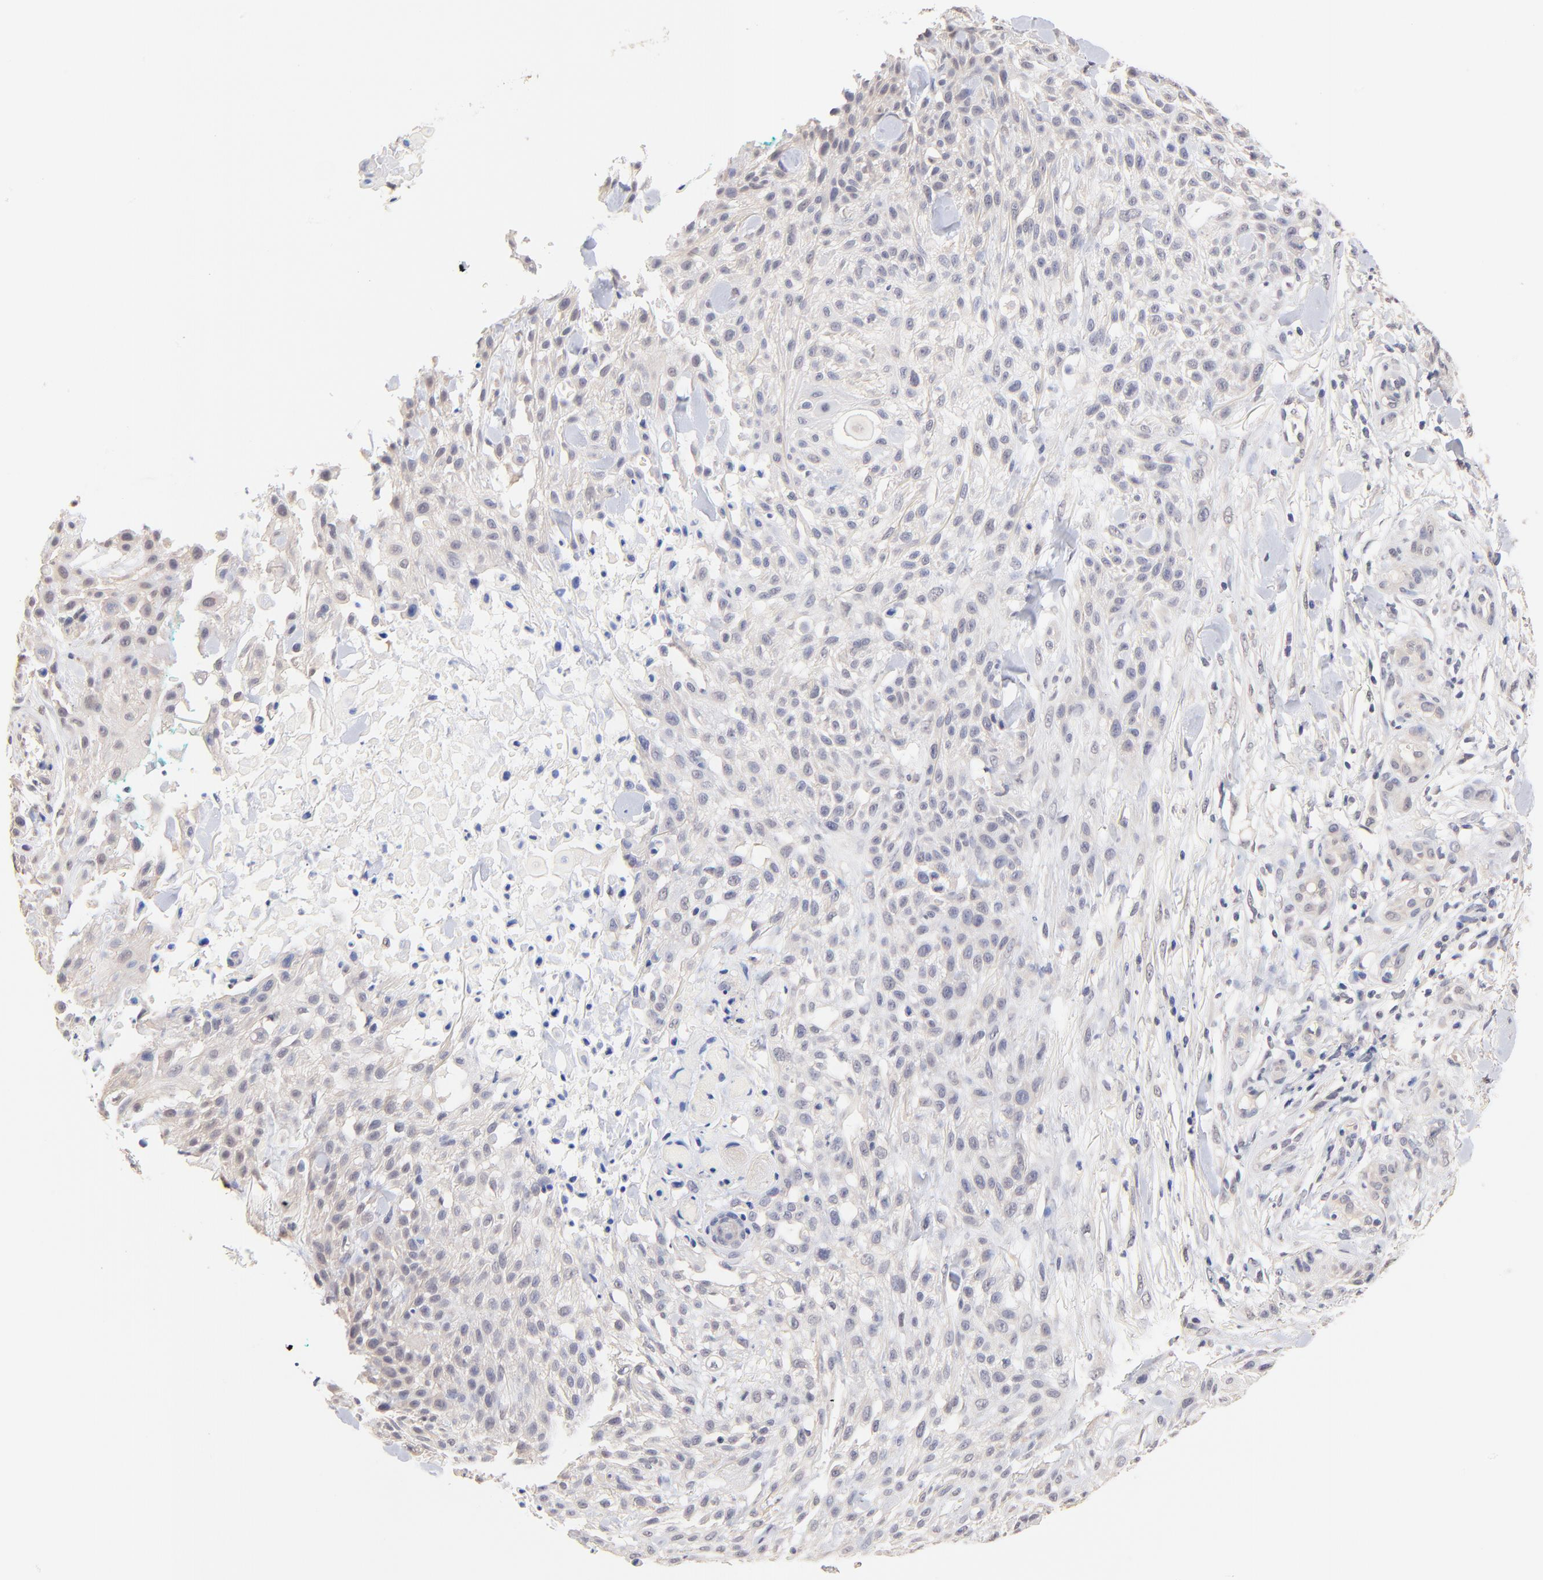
{"staining": {"intensity": "negative", "quantity": "none", "location": "none"}, "tissue": "skin cancer", "cell_type": "Tumor cells", "image_type": "cancer", "snomed": [{"axis": "morphology", "description": "Squamous cell carcinoma, NOS"}, {"axis": "topography", "description": "Skin"}], "caption": "IHC of human skin cancer (squamous cell carcinoma) reveals no expression in tumor cells.", "gene": "RIBC2", "patient": {"sex": "female", "age": 42}}